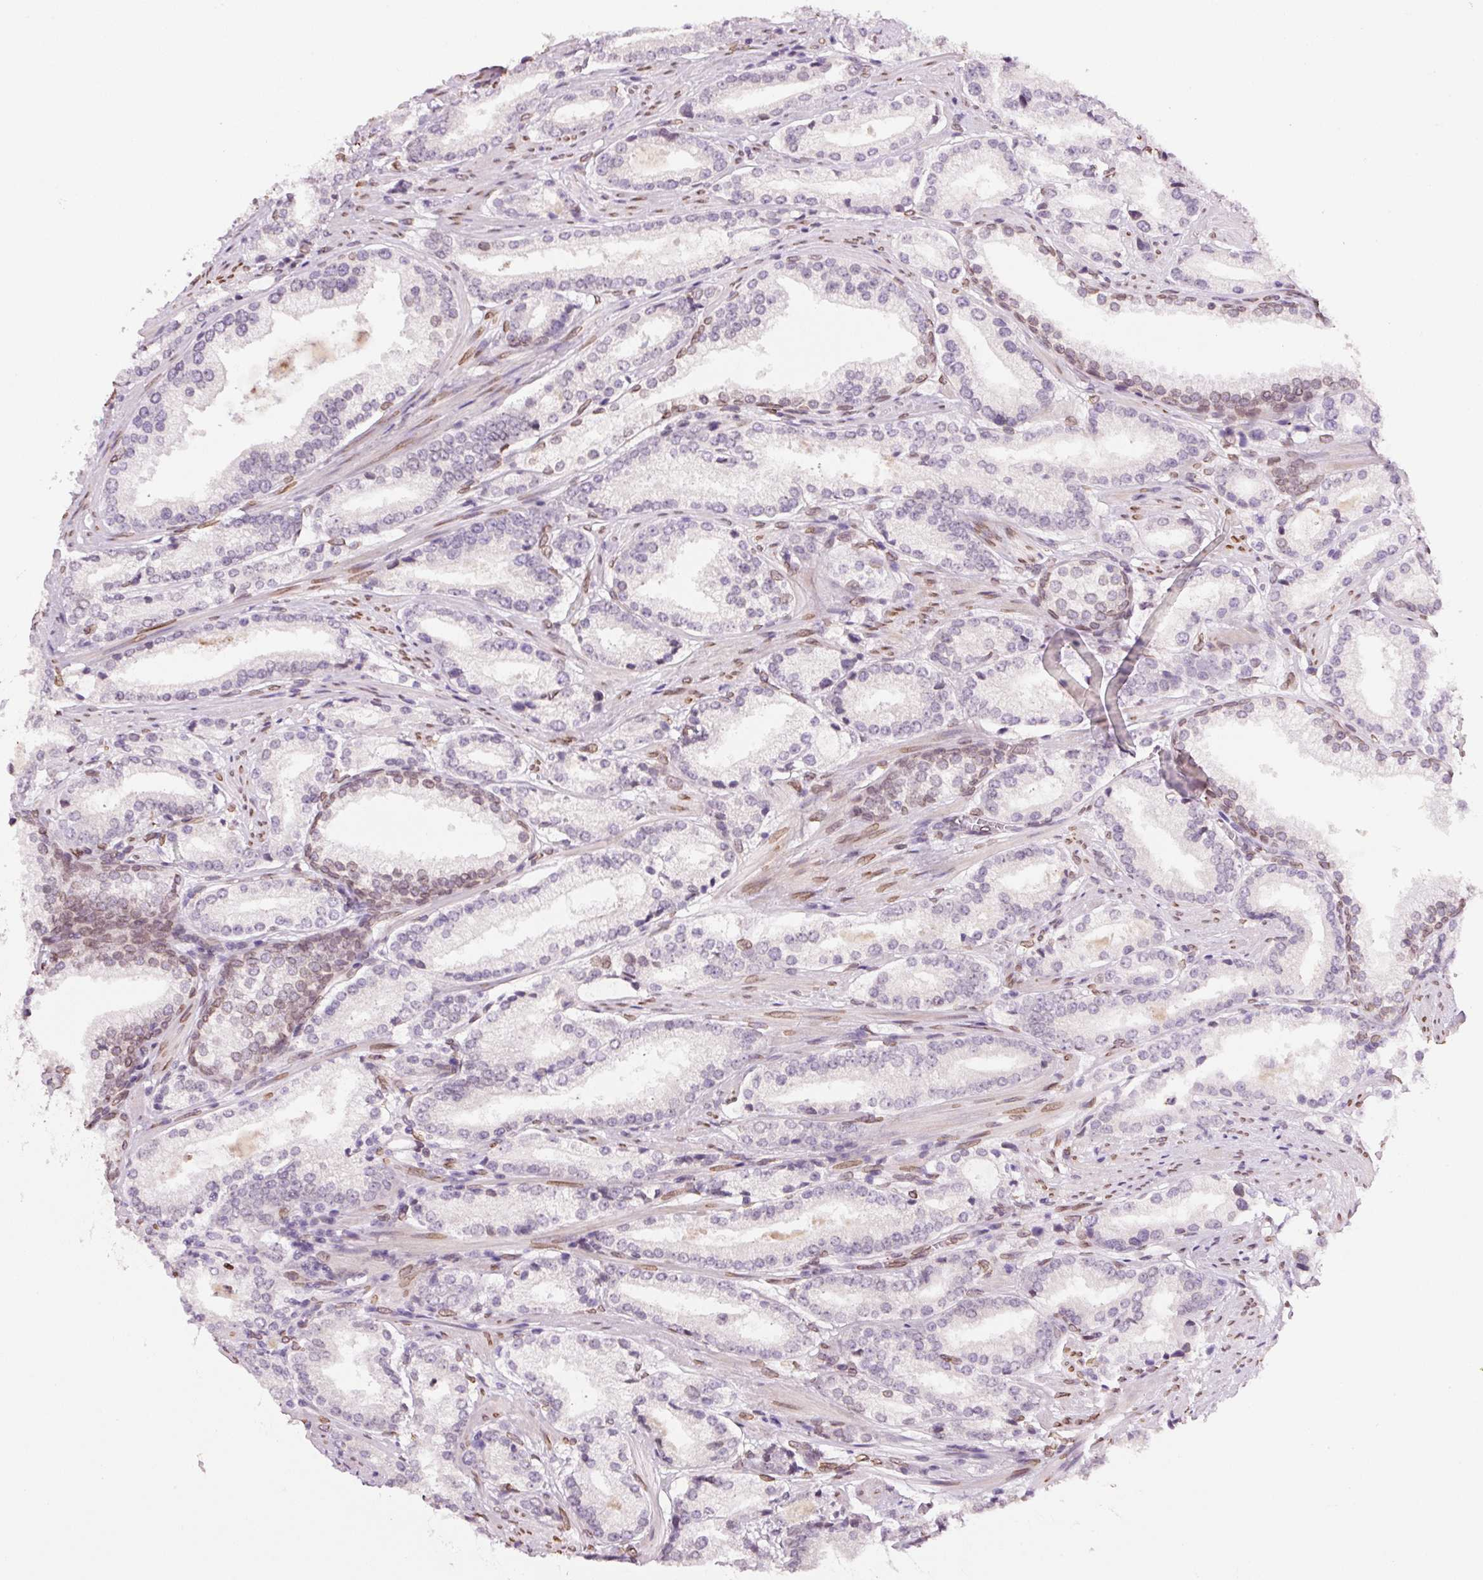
{"staining": {"intensity": "negative", "quantity": "none", "location": "none"}, "tissue": "prostate cancer", "cell_type": "Tumor cells", "image_type": "cancer", "snomed": [{"axis": "morphology", "description": "Adenocarcinoma, Low grade"}, {"axis": "topography", "description": "Prostate"}], "caption": "The IHC photomicrograph has no significant expression in tumor cells of prostate adenocarcinoma (low-grade) tissue.", "gene": "ZNF224", "patient": {"sex": "male", "age": 58}}